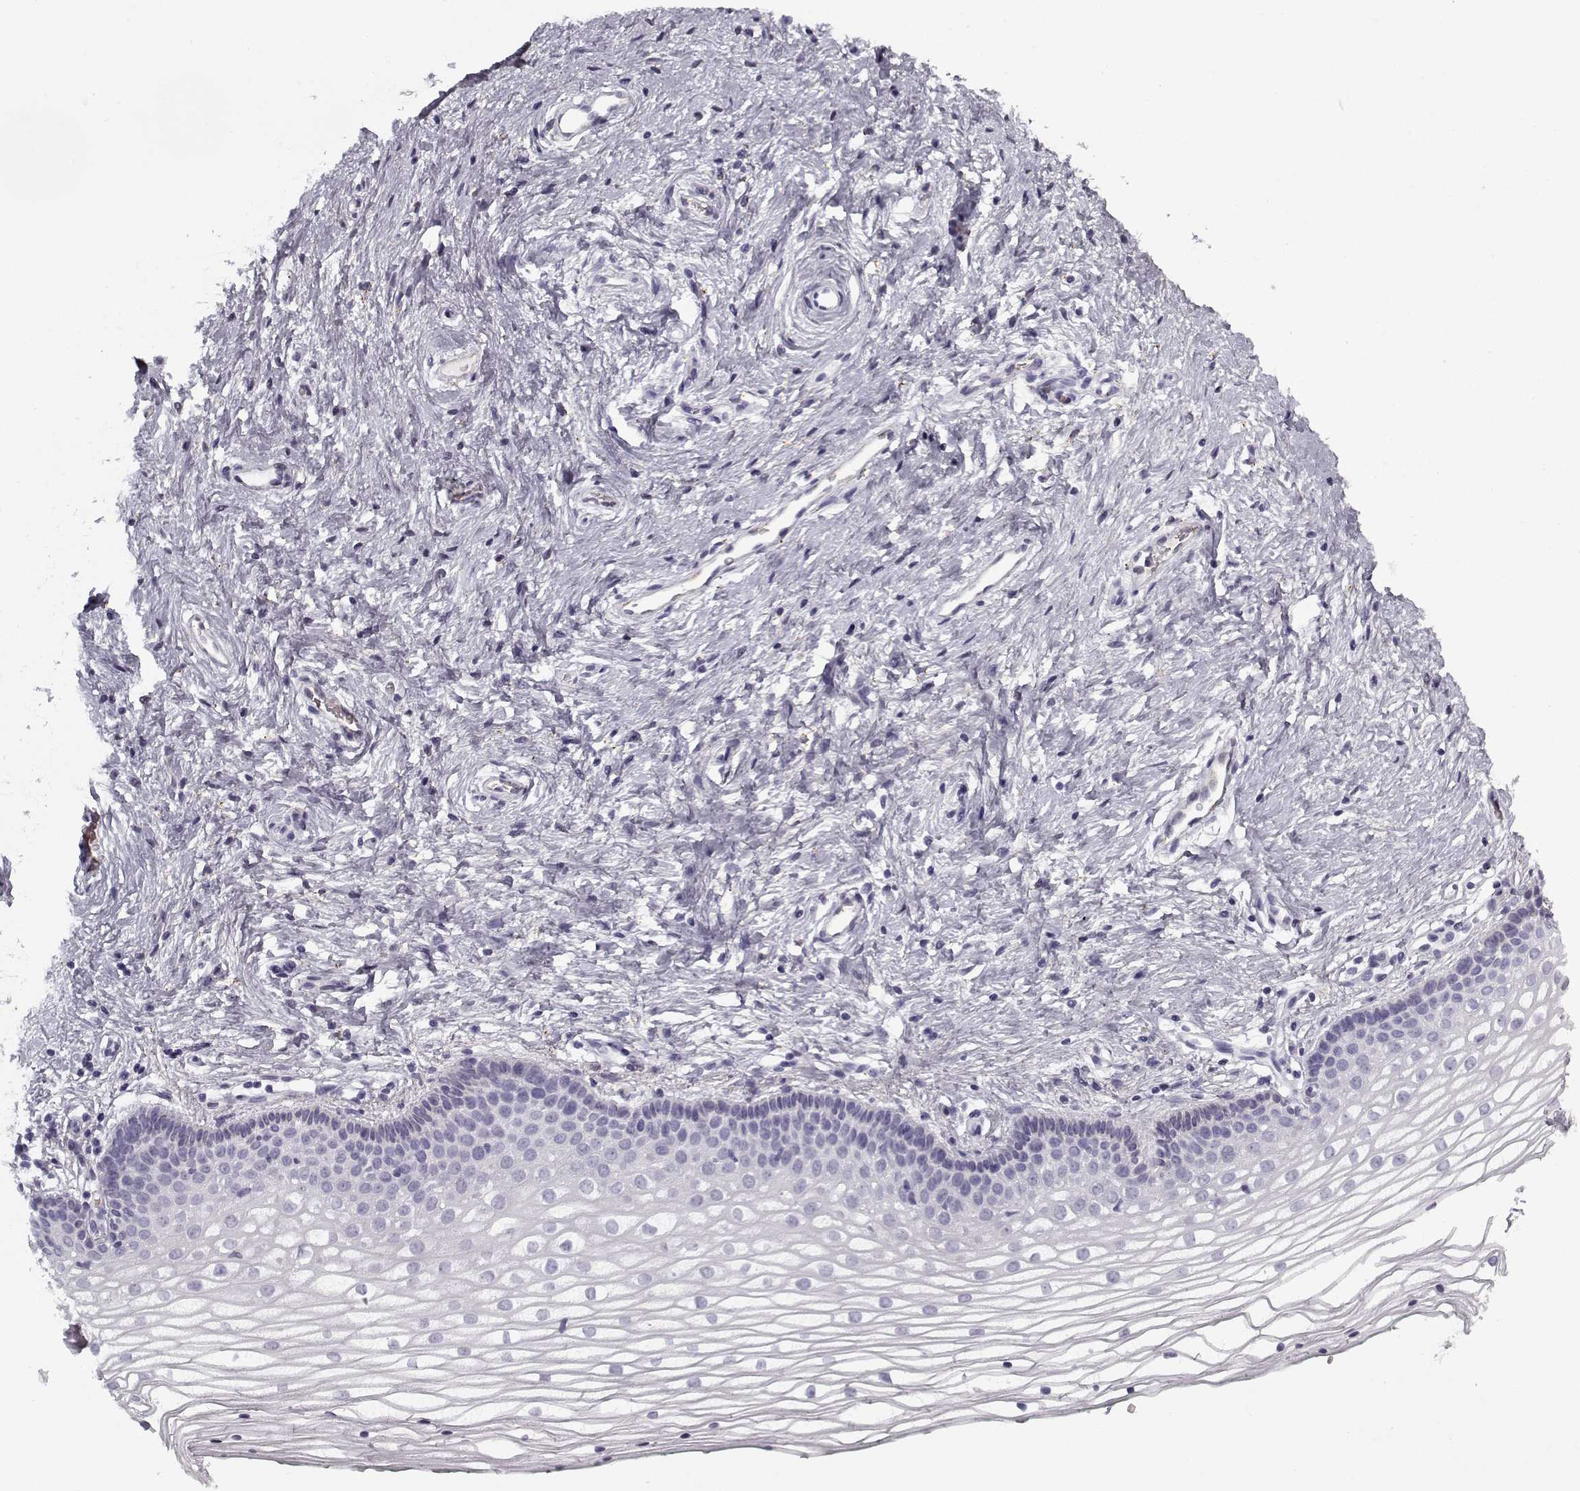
{"staining": {"intensity": "negative", "quantity": "none", "location": "none"}, "tissue": "vagina", "cell_type": "Squamous epithelial cells", "image_type": "normal", "snomed": [{"axis": "morphology", "description": "Normal tissue, NOS"}, {"axis": "topography", "description": "Vagina"}], "caption": "Squamous epithelial cells show no significant expression in unremarkable vagina. (Stains: DAB IHC with hematoxylin counter stain, Microscopy: brightfield microscopy at high magnification).", "gene": "SNCA", "patient": {"sex": "female", "age": 36}}